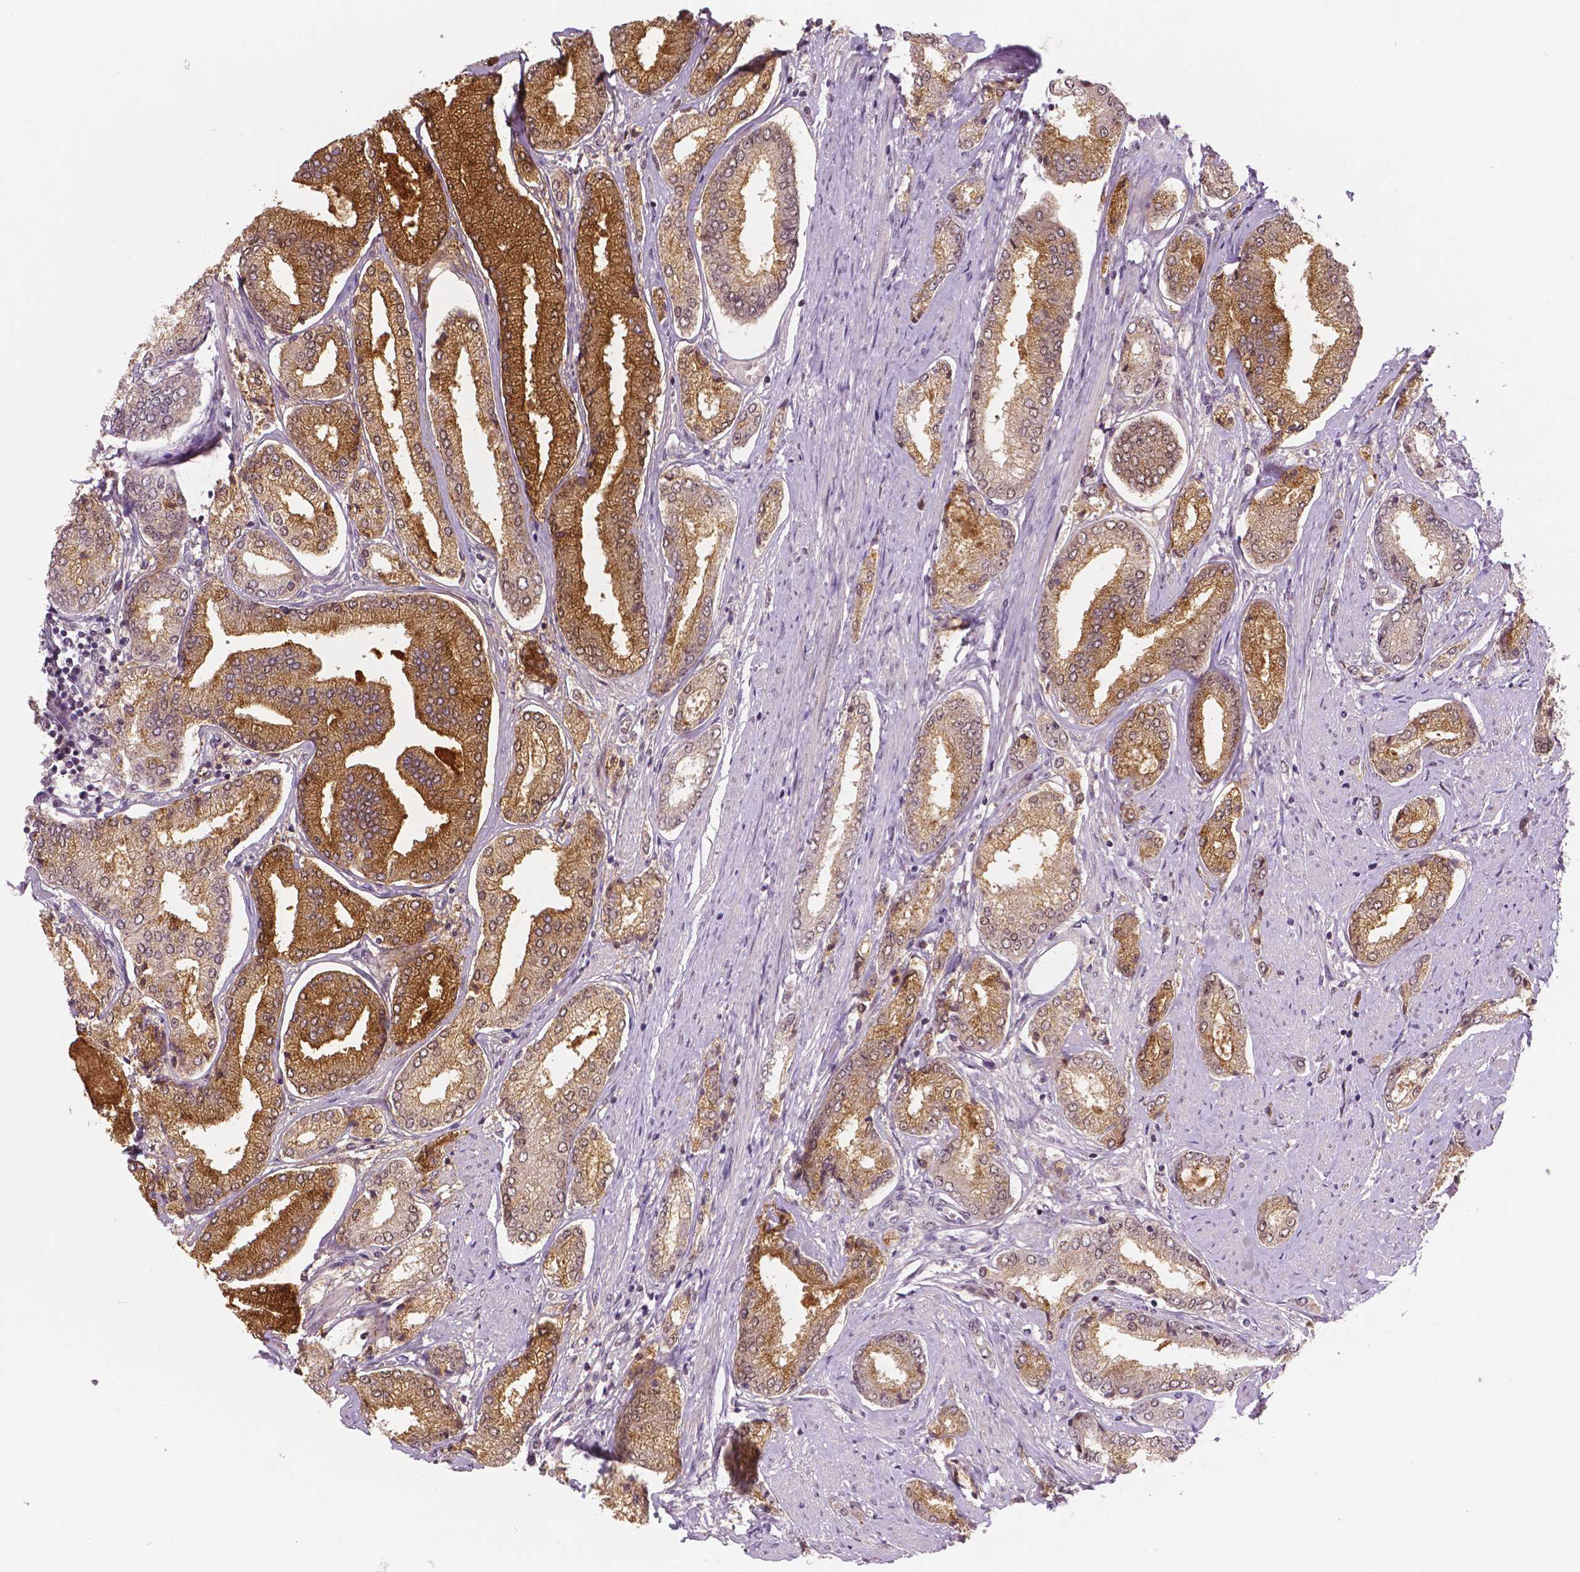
{"staining": {"intensity": "moderate", "quantity": ">75%", "location": "cytoplasmic/membranous"}, "tissue": "prostate cancer", "cell_type": "Tumor cells", "image_type": "cancer", "snomed": [{"axis": "morphology", "description": "Adenocarcinoma, NOS"}, {"axis": "topography", "description": "Prostate"}], "caption": "Tumor cells display medium levels of moderate cytoplasmic/membranous staining in approximately >75% of cells in prostate adenocarcinoma. The protein is stained brown, and the nuclei are stained in blue (DAB IHC with brightfield microscopy, high magnification).", "gene": "NSD2", "patient": {"sex": "male", "age": 63}}